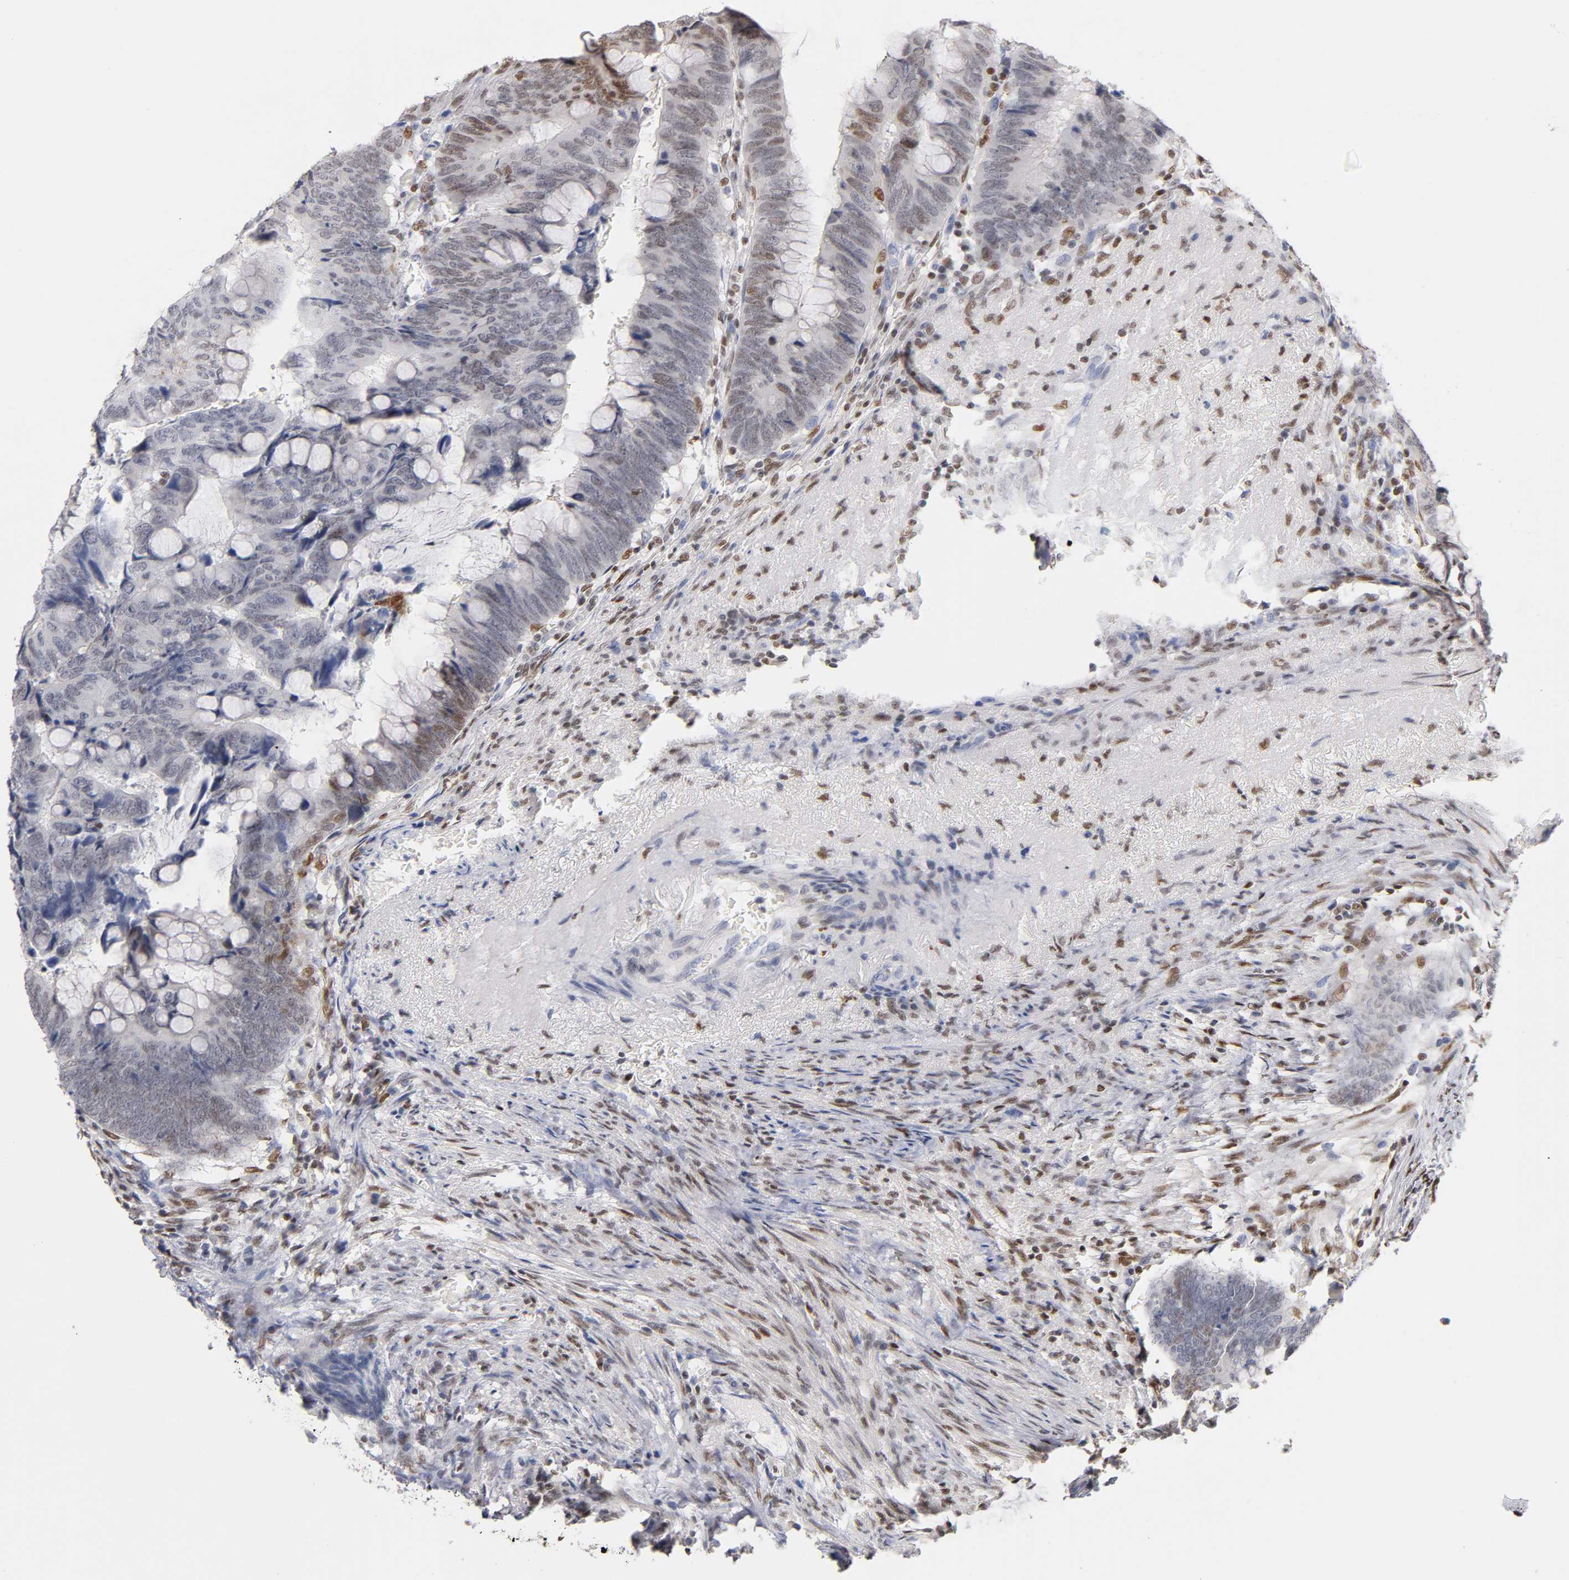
{"staining": {"intensity": "weak", "quantity": "25%-75%", "location": "nuclear"}, "tissue": "colorectal cancer", "cell_type": "Tumor cells", "image_type": "cancer", "snomed": [{"axis": "morphology", "description": "Normal tissue, NOS"}, {"axis": "morphology", "description": "Adenocarcinoma, NOS"}, {"axis": "topography", "description": "Rectum"}, {"axis": "topography", "description": "Peripheral nerve tissue"}], "caption": "Human colorectal cancer stained for a protein (brown) exhibits weak nuclear positive expression in about 25%-75% of tumor cells.", "gene": "RUNX1", "patient": {"sex": "male", "age": 92}}